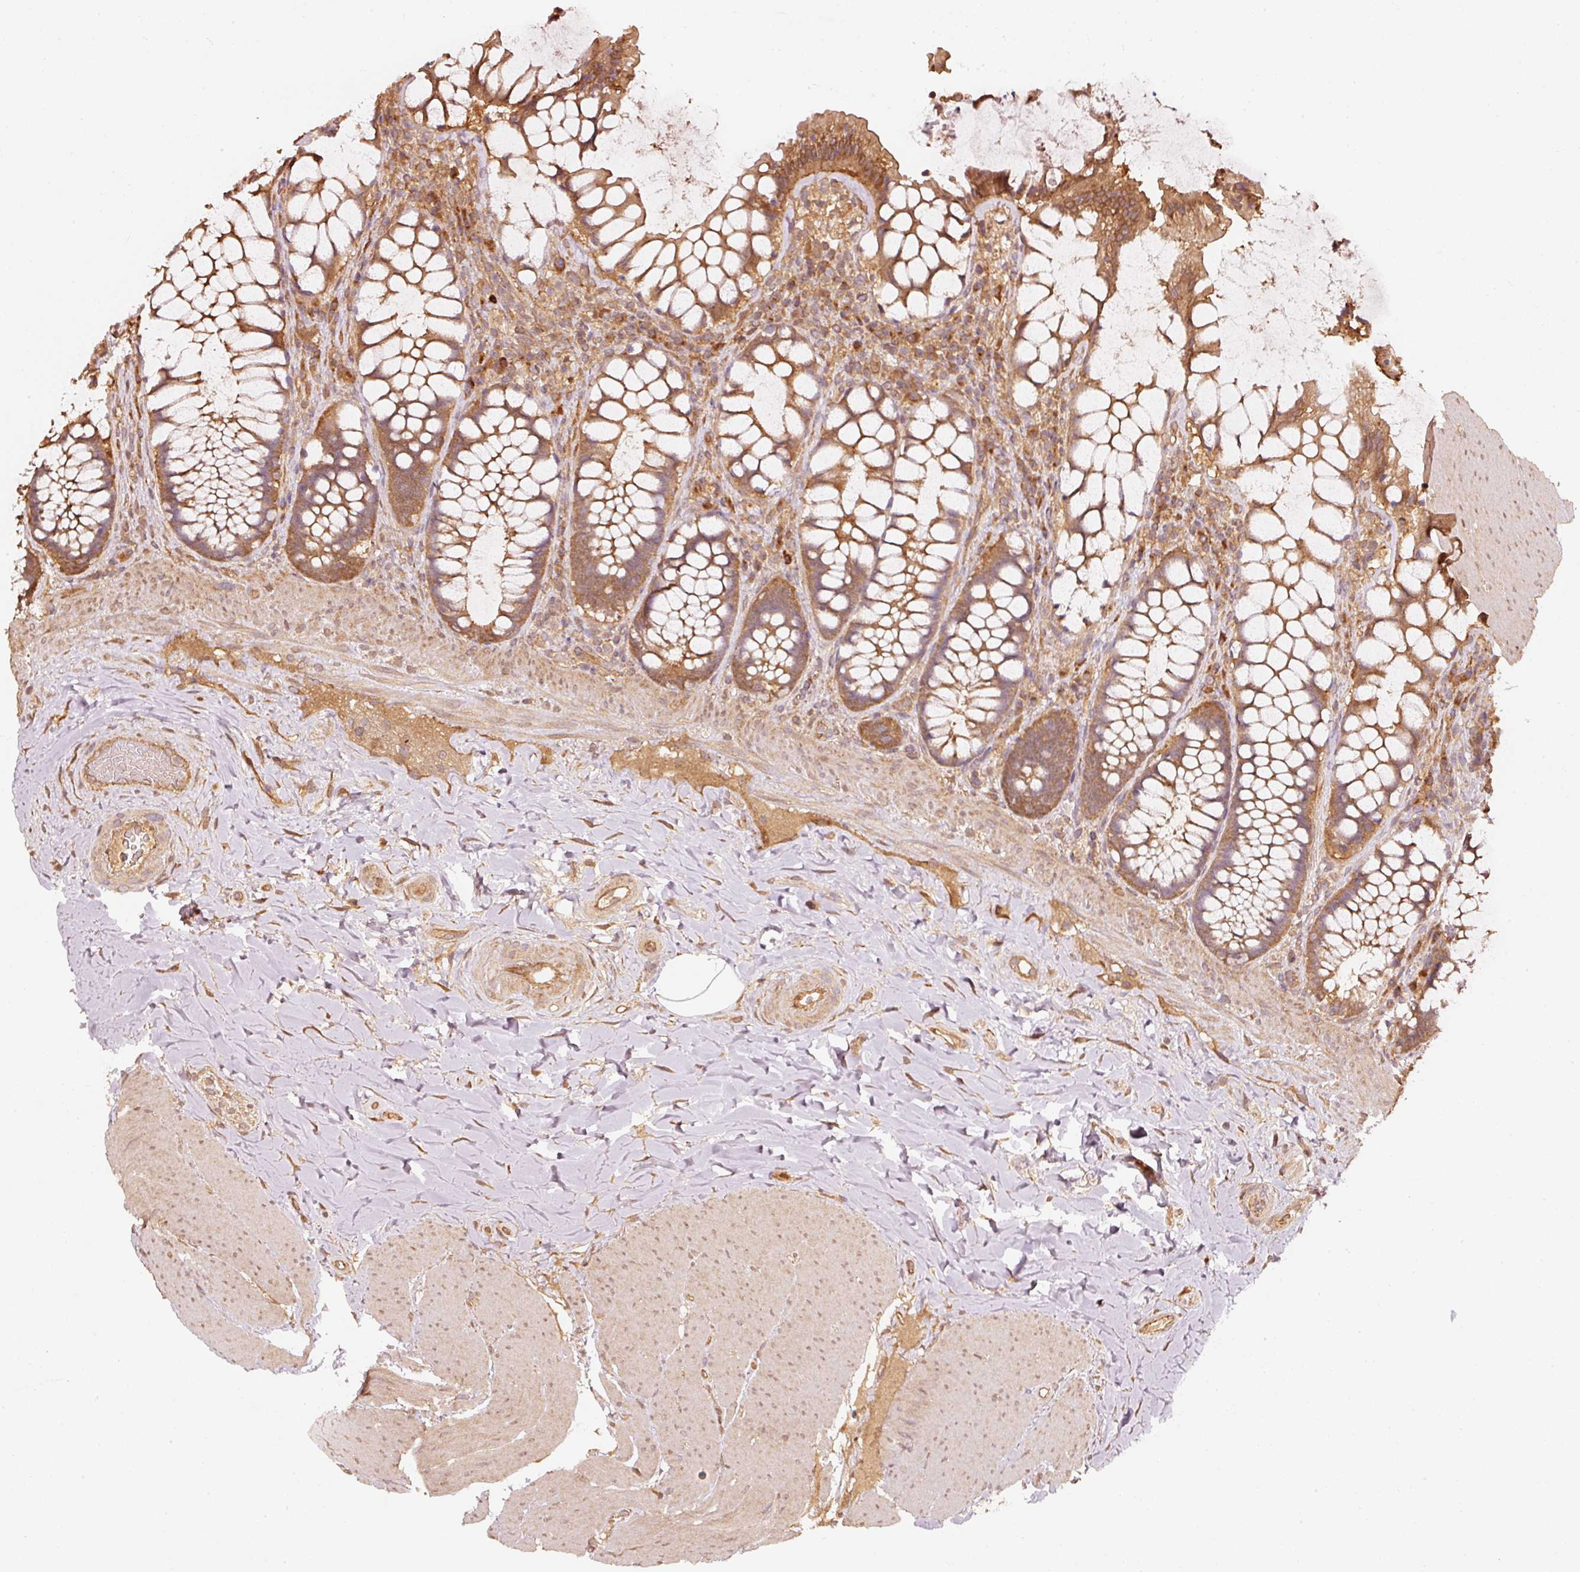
{"staining": {"intensity": "moderate", "quantity": ">75%", "location": "cytoplasmic/membranous"}, "tissue": "rectum", "cell_type": "Glandular cells", "image_type": "normal", "snomed": [{"axis": "morphology", "description": "Normal tissue, NOS"}, {"axis": "topography", "description": "Rectum"}], "caption": "Moderate cytoplasmic/membranous expression for a protein is present in approximately >75% of glandular cells of normal rectum using immunohistochemistry.", "gene": "STAU1", "patient": {"sex": "female", "age": 58}}